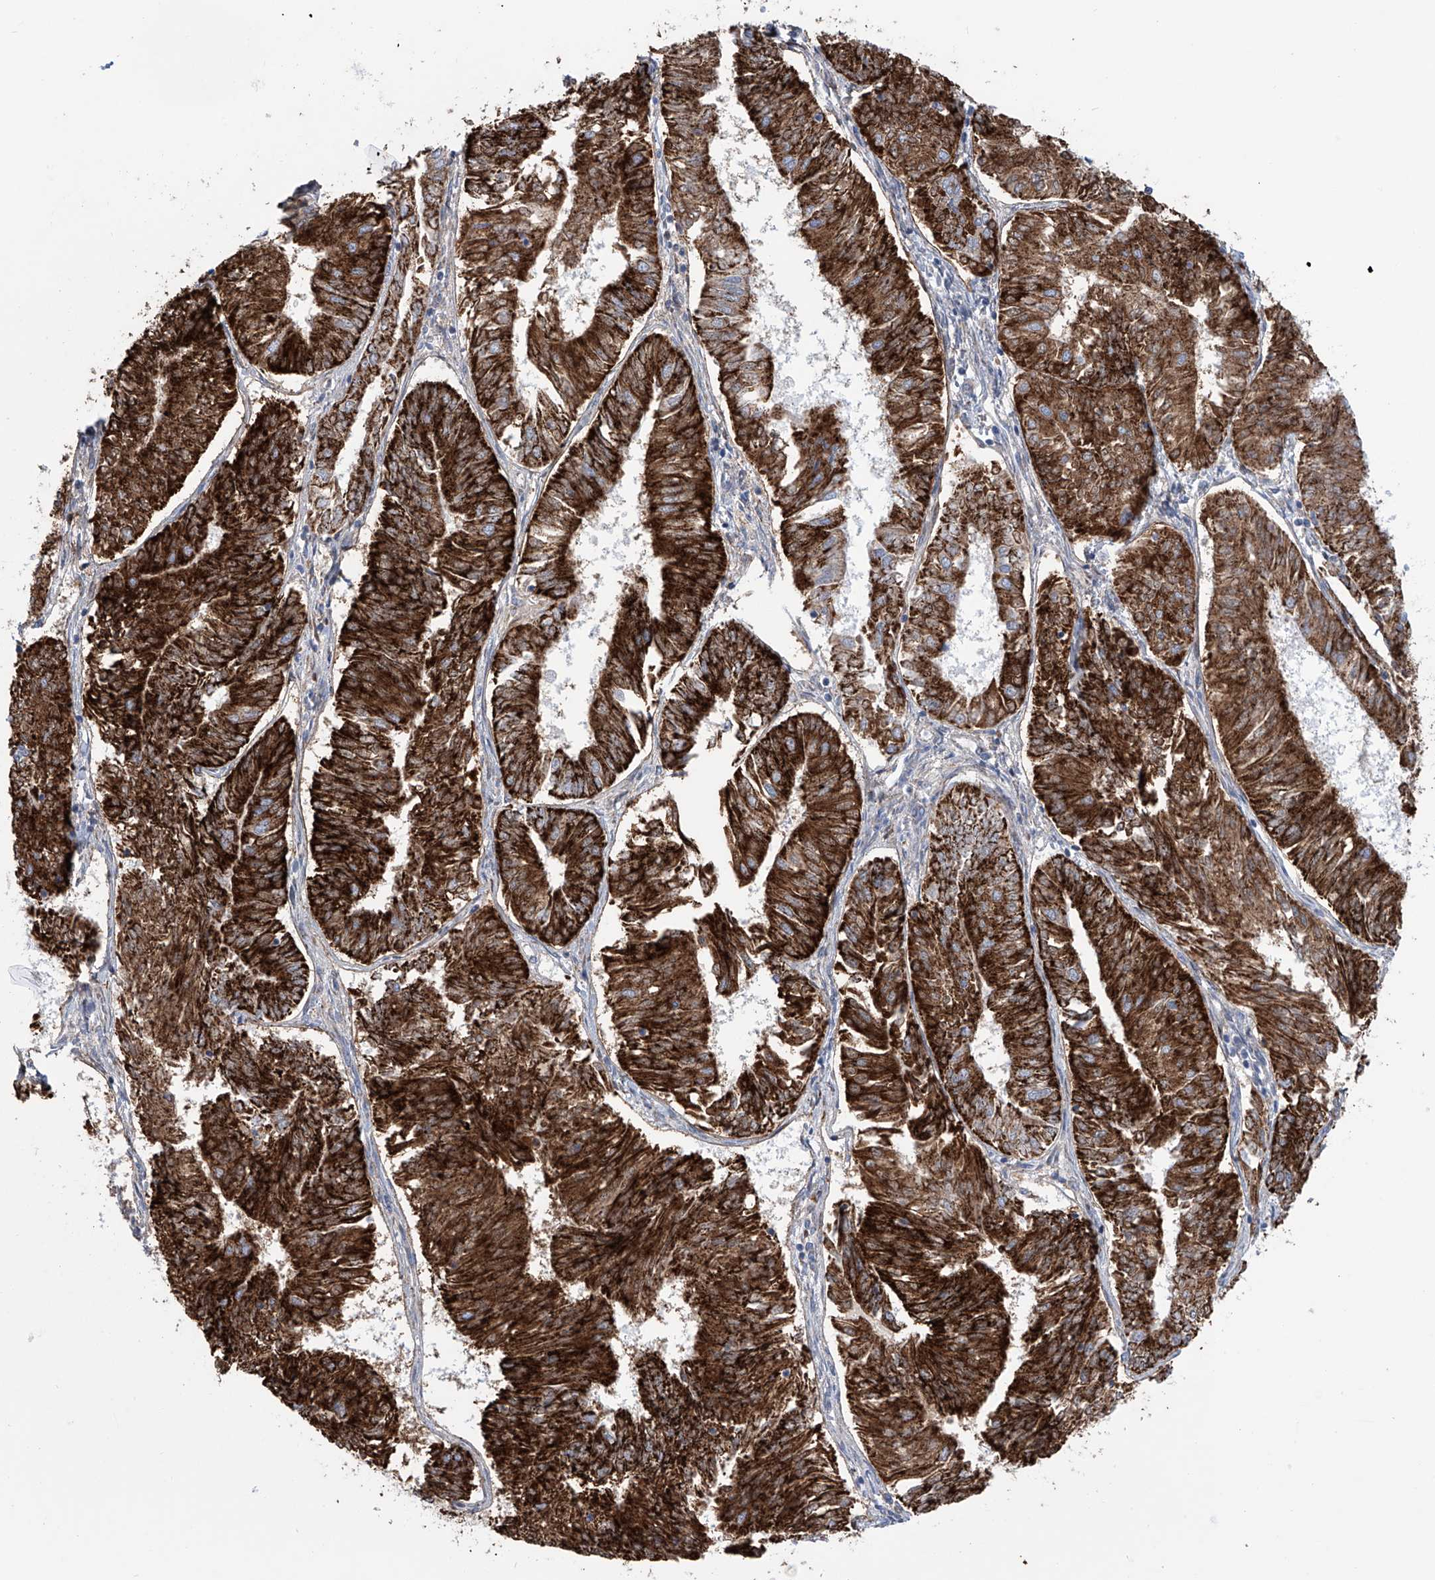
{"staining": {"intensity": "strong", "quantity": ">75%", "location": "cytoplasmic/membranous"}, "tissue": "endometrial cancer", "cell_type": "Tumor cells", "image_type": "cancer", "snomed": [{"axis": "morphology", "description": "Adenocarcinoma, NOS"}, {"axis": "topography", "description": "Endometrium"}], "caption": "Protein staining by immunohistochemistry shows strong cytoplasmic/membranous positivity in approximately >75% of tumor cells in adenocarcinoma (endometrial).", "gene": "ALDH6A1", "patient": {"sex": "female", "age": 58}}